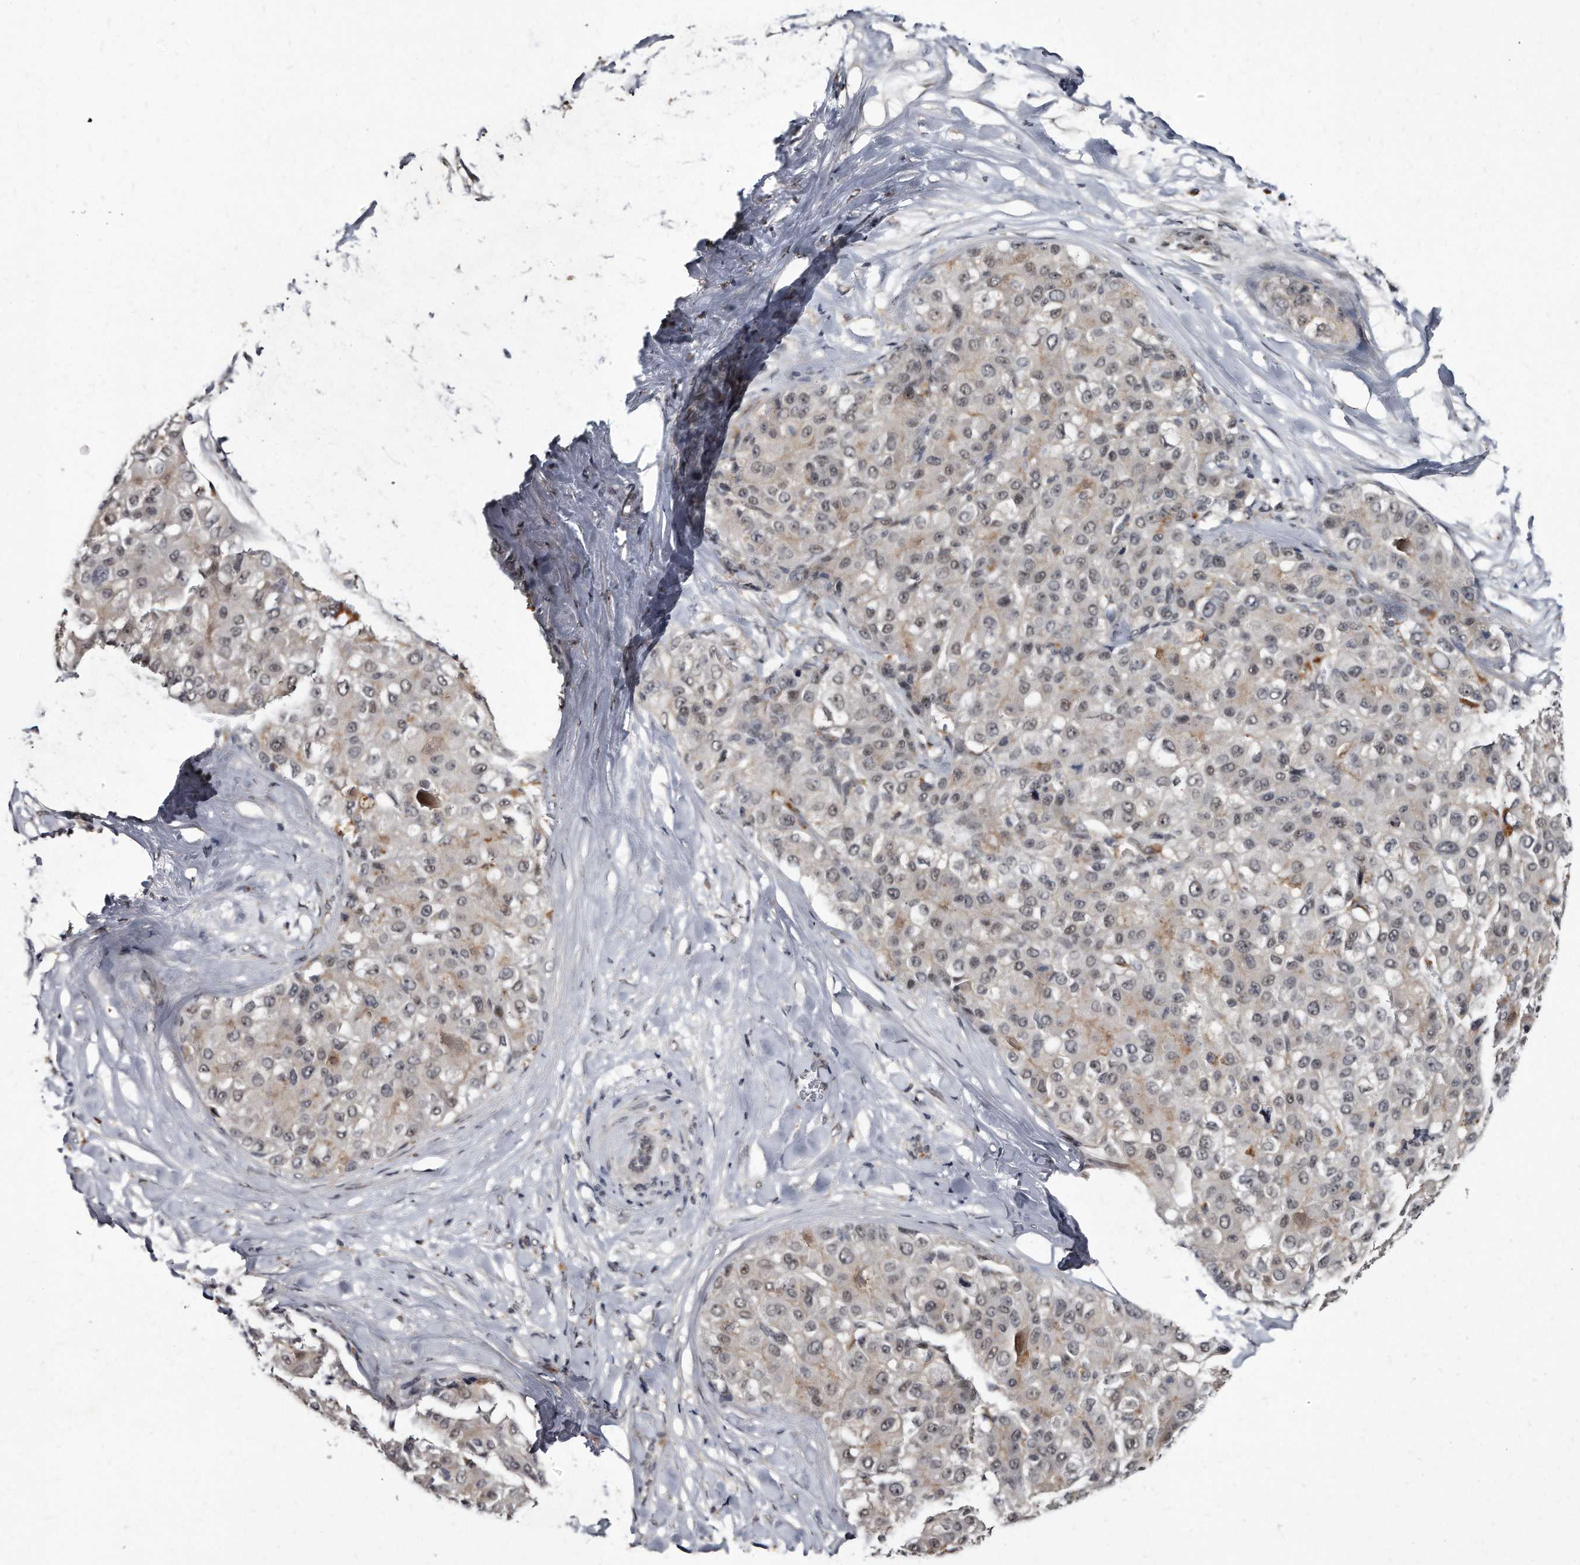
{"staining": {"intensity": "negative", "quantity": "none", "location": "none"}, "tissue": "liver cancer", "cell_type": "Tumor cells", "image_type": "cancer", "snomed": [{"axis": "morphology", "description": "Carcinoma, Hepatocellular, NOS"}, {"axis": "topography", "description": "Liver"}], "caption": "DAB (3,3'-diaminobenzidine) immunohistochemical staining of human liver hepatocellular carcinoma exhibits no significant expression in tumor cells.", "gene": "KLHDC3", "patient": {"sex": "male", "age": 80}}